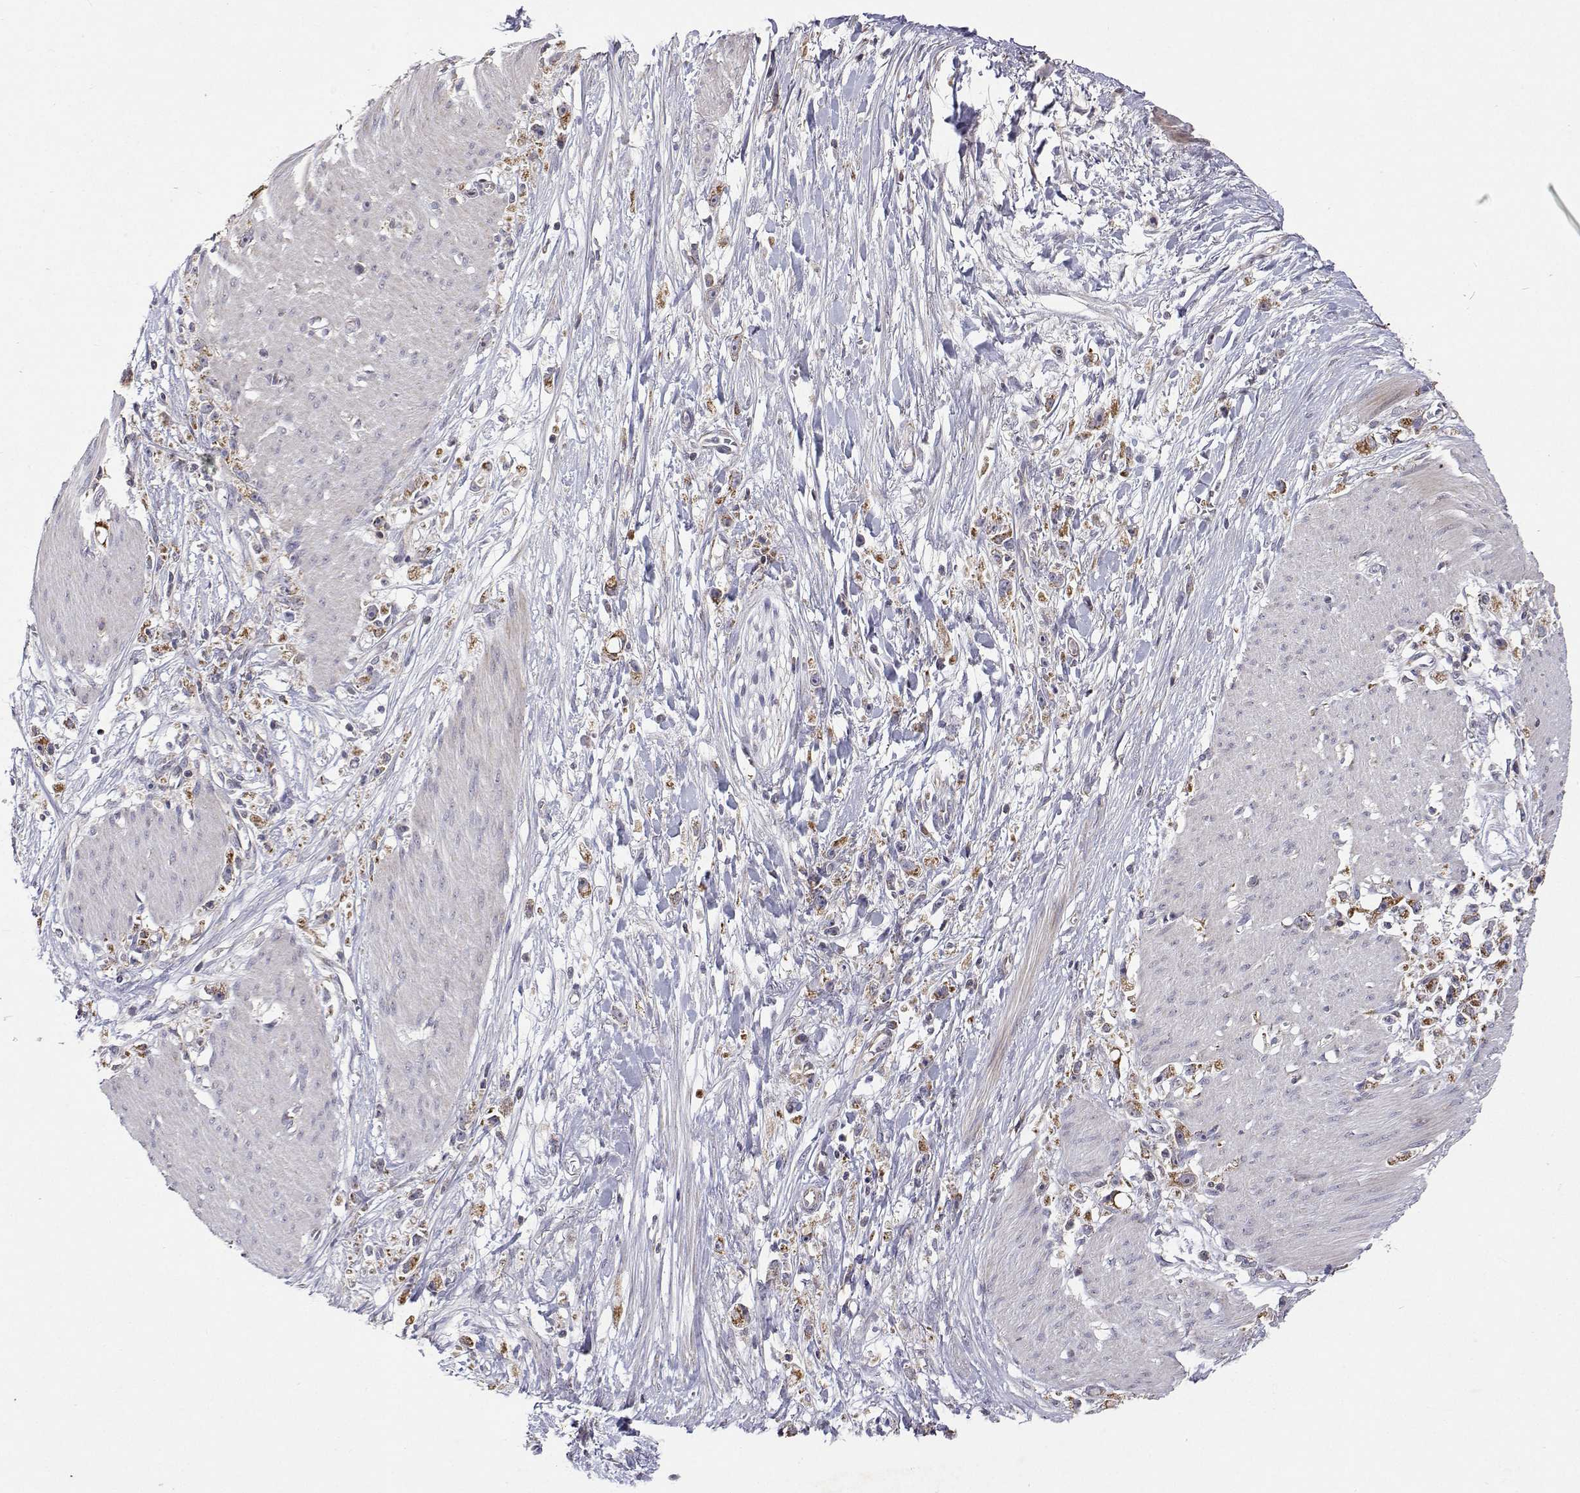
{"staining": {"intensity": "moderate", "quantity": ">75%", "location": "cytoplasmic/membranous"}, "tissue": "stomach cancer", "cell_type": "Tumor cells", "image_type": "cancer", "snomed": [{"axis": "morphology", "description": "Adenocarcinoma, NOS"}, {"axis": "topography", "description": "Stomach"}], "caption": "Protein expression by immunohistochemistry demonstrates moderate cytoplasmic/membranous positivity in approximately >75% of tumor cells in stomach adenocarcinoma.", "gene": "MRPL3", "patient": {"sex": "female", "age": 59}}